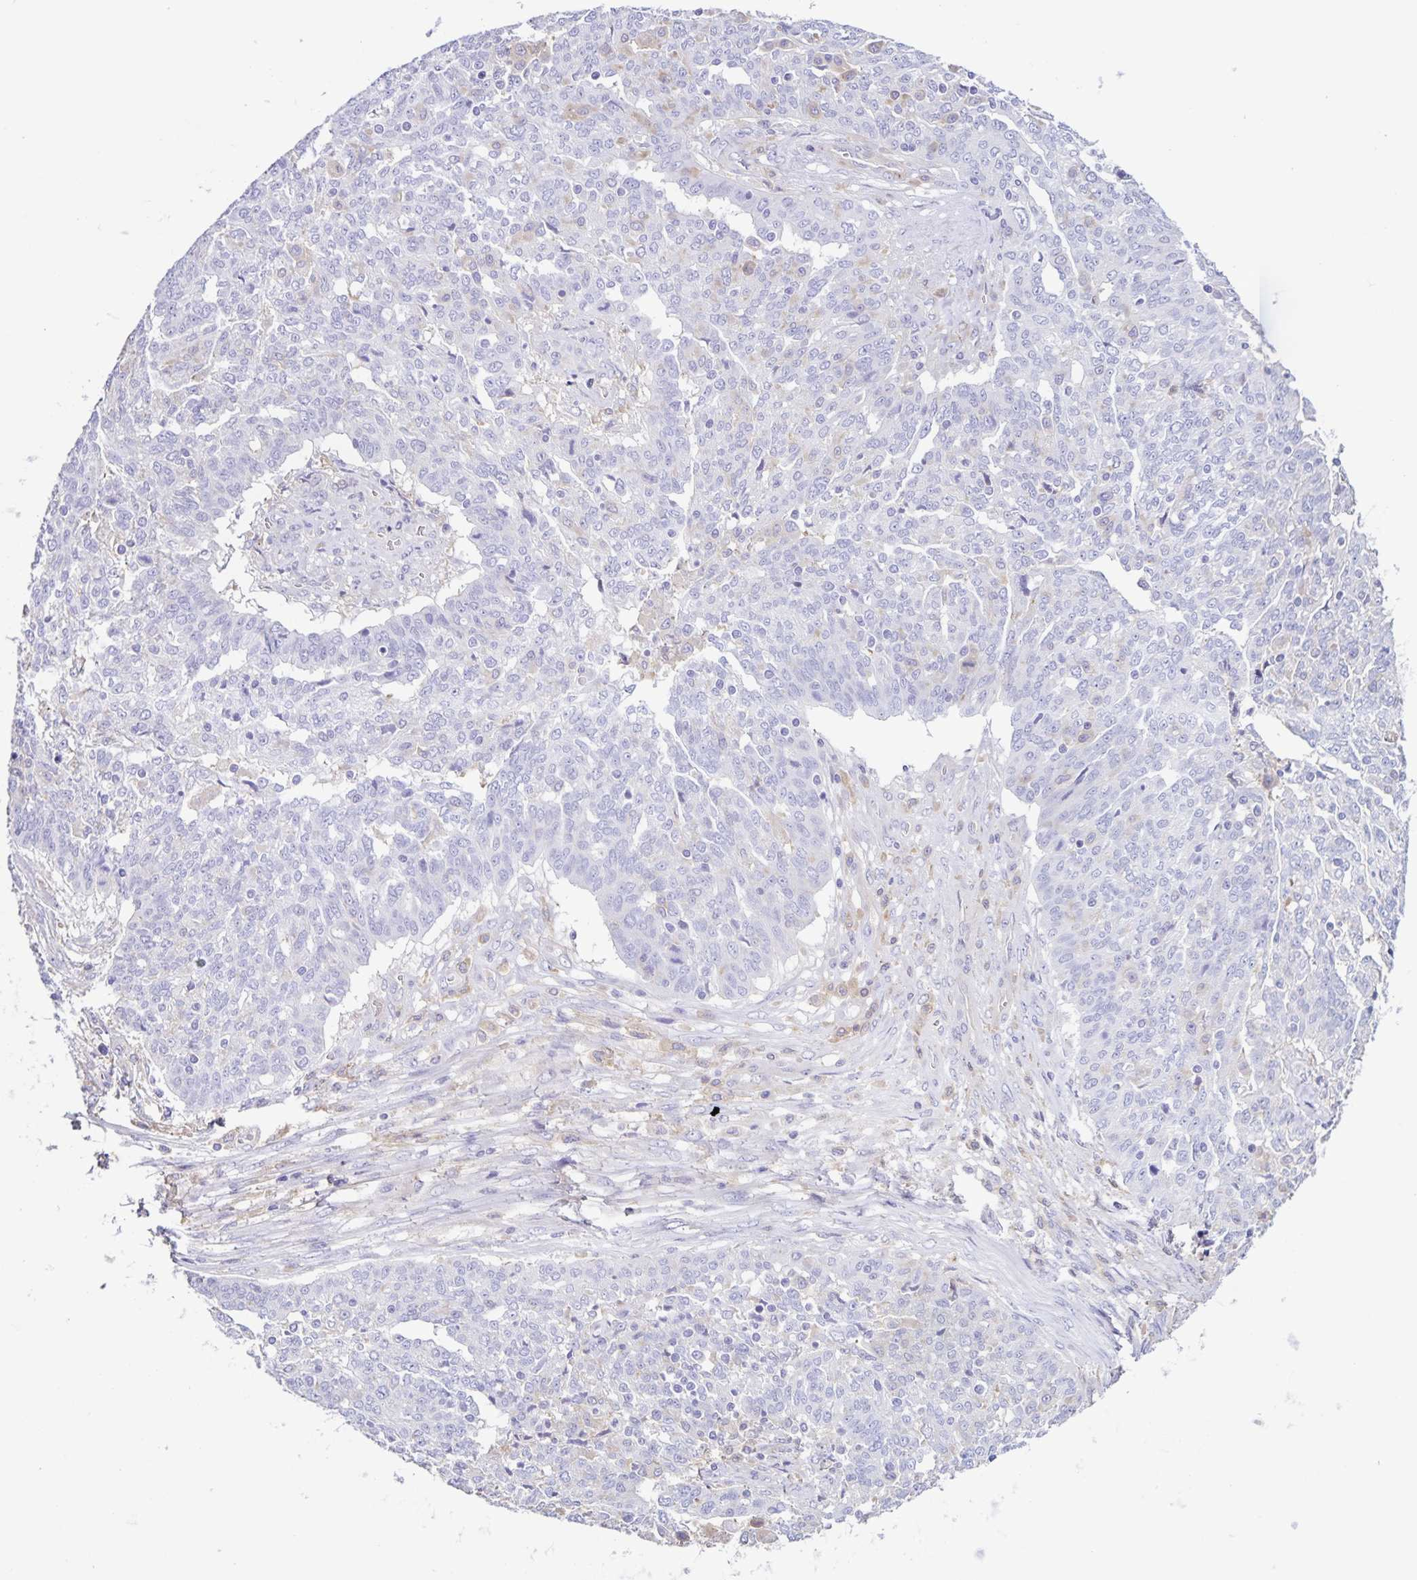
{"staining": {"intensity": "negative", "quantity": "none", "location": "none"}, "tissue": "ovarian cancer", "cell_type": "Tumor cells", "image_type": "cancer", "snomed": [{"axis": "morphology", "description": "Cystadenocarcinoma, serous, NOS"}, {"axis": "topography", "description": "Ovary"}], "caption": "IHC of ovarian cancer (serous cystadenocarcinoma) reveals no positivity in tumor cells. (DAB (3,3'-diaminobenzidine) immunohistochemistry with hematoxylin counter stain).", "gene": "BOLL", "patient": {"sex": "female", "age": 67}}